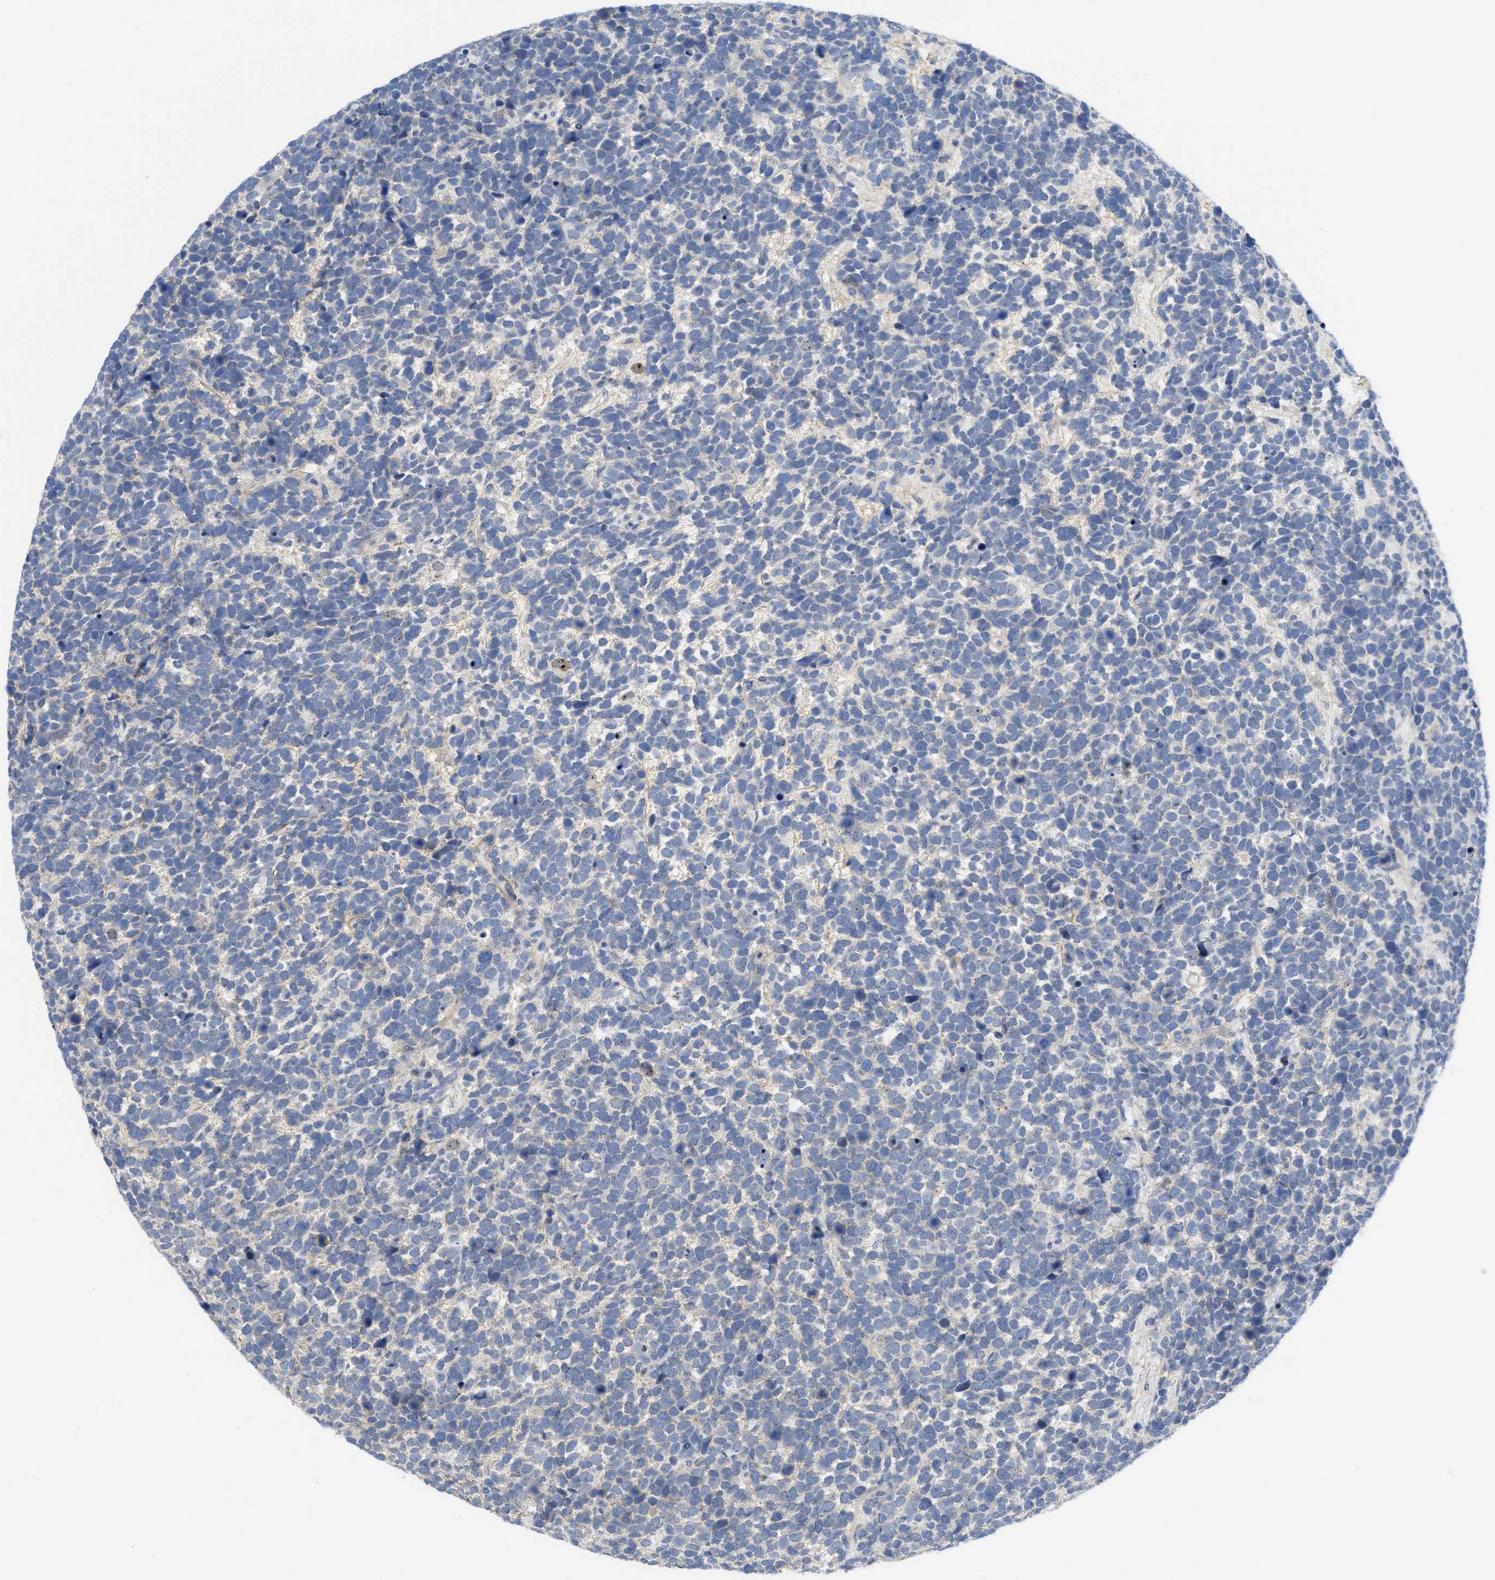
{"staining": {"intensity": "negative", "quantity": "none", "location": "none"}, "tissue": "urothelial cancer", "cell_type": "Tumor cells", "image_type": "cancer", "snomed": [{"axis": "morphology", "description": "Urothelial carcinoma, High grade"}, {"axis": "topography", "description": "Urinary bladder"}], "caption": "Immunohistochemistry (IHC) micrograph of high-grade urothelial carcinoma stained for a protein (brown), which exhibits no positivity in tumor cells. (DAB (3,3'-diaminobenzidine) immunohistochemistry with hematoxylin counter stain).", "gene": "ACKR1", "patient": {"sex": "female", "age": 82}}